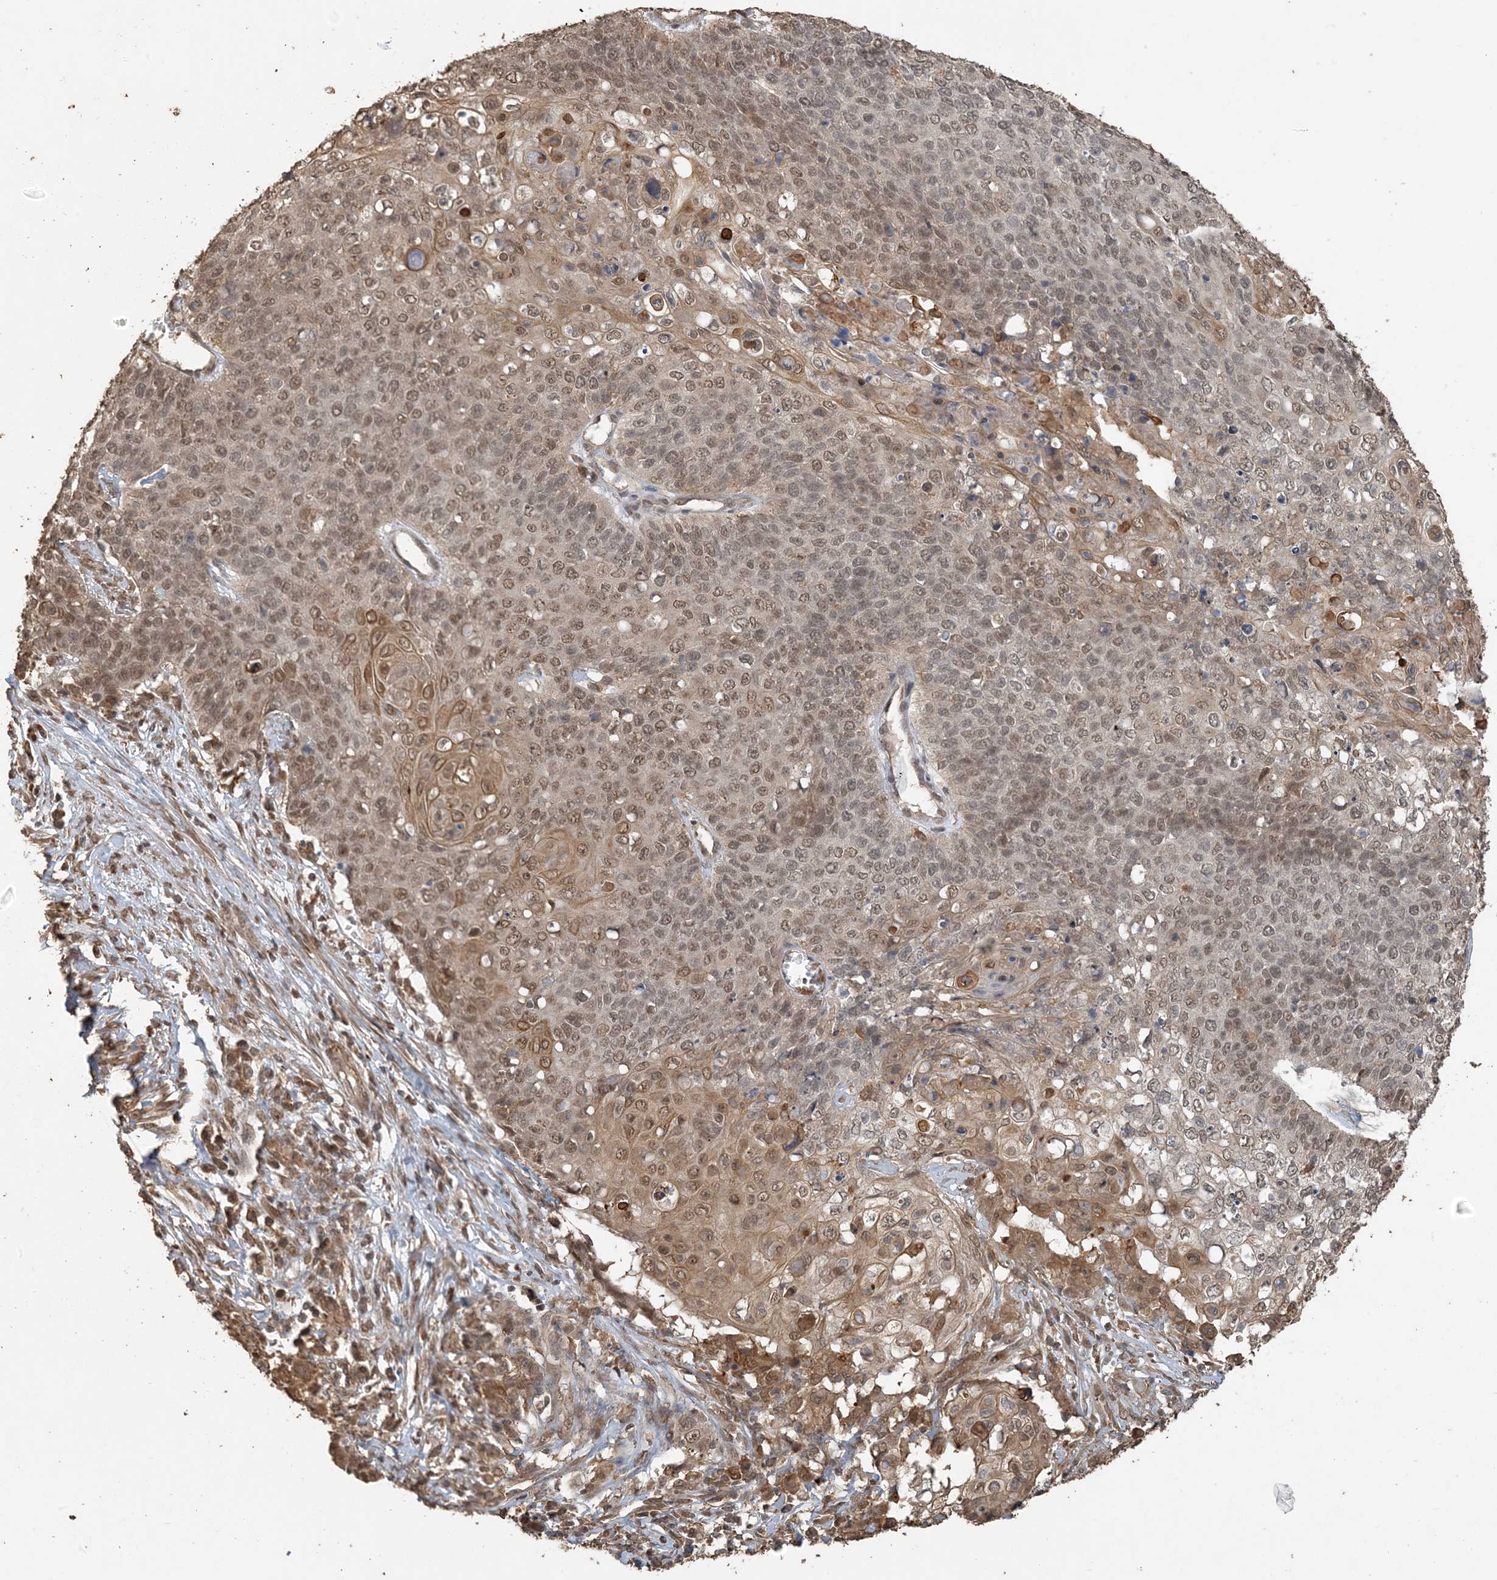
{"staining": {"intensity": "moderate", "quantity": ">75%", "location": "cytoplasmic/membranous,nuclear"}, "tissue": "cervical cancer", "cell_type": "Tumor cells", "image_type": "cancer", "snomed": [{"axis": "morphology", "description": "Squamous cell carcinoma, NOS"}, {"axis": "topography", "description": "Cervix"}], "caption": "Immunohistochemical staining of cervical squamous cell carcinoma demonstrates medium levels of moderate cytoplasmic/membranous and nuclear positivity in about >75% of tumor cells. Using DAB (3,3'-diaminobenzidine) (brown) and hematoxylin (blue) stains, captured at high magnification using brightfield microscopy.", "gene": "ZC3H12A", "patient": {"sex": "female", "age": 39}}